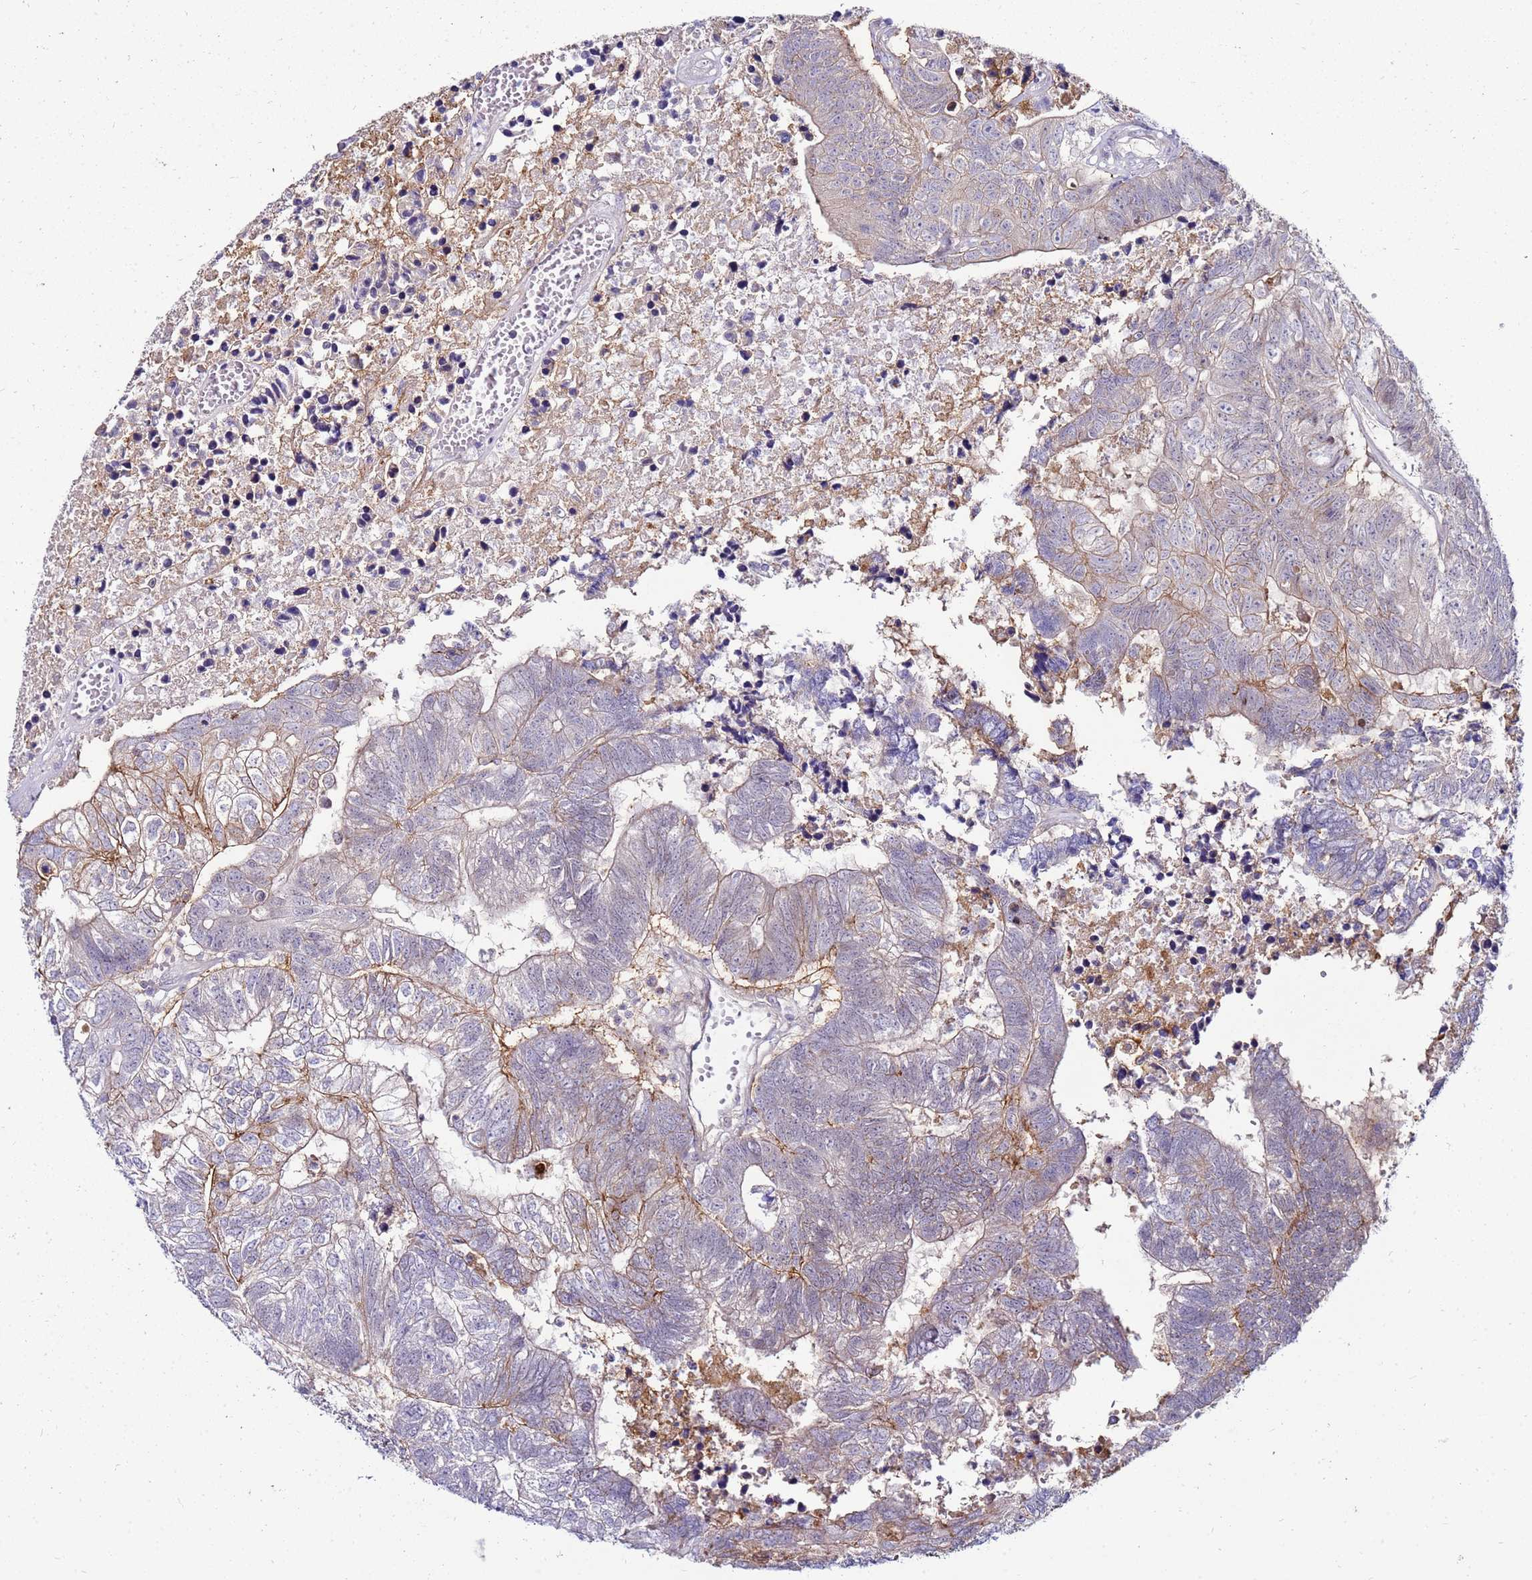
{"staining": {"intensity": "moderate", "quantity": "<25%", "location": "cytoplasmic/membranous"}, "tissue": "colorectal cancer", "cell_type": "Tumor cells", "image_type": "cancer", "snomed": [{"axis": "morphology", "description": "Adenocarcinoma, NOS"}, {"axis": "topography", "description": "Colon"}], "caption": "About <25% of tumor cells in adenocarcinoma (colorectal) reveal moderate cytoplasmic/membranous protein positivity as visualized by brown immunohistochemical staining.", "gene": "GPN3", "patient": {"sex": "female", "age": 48}}